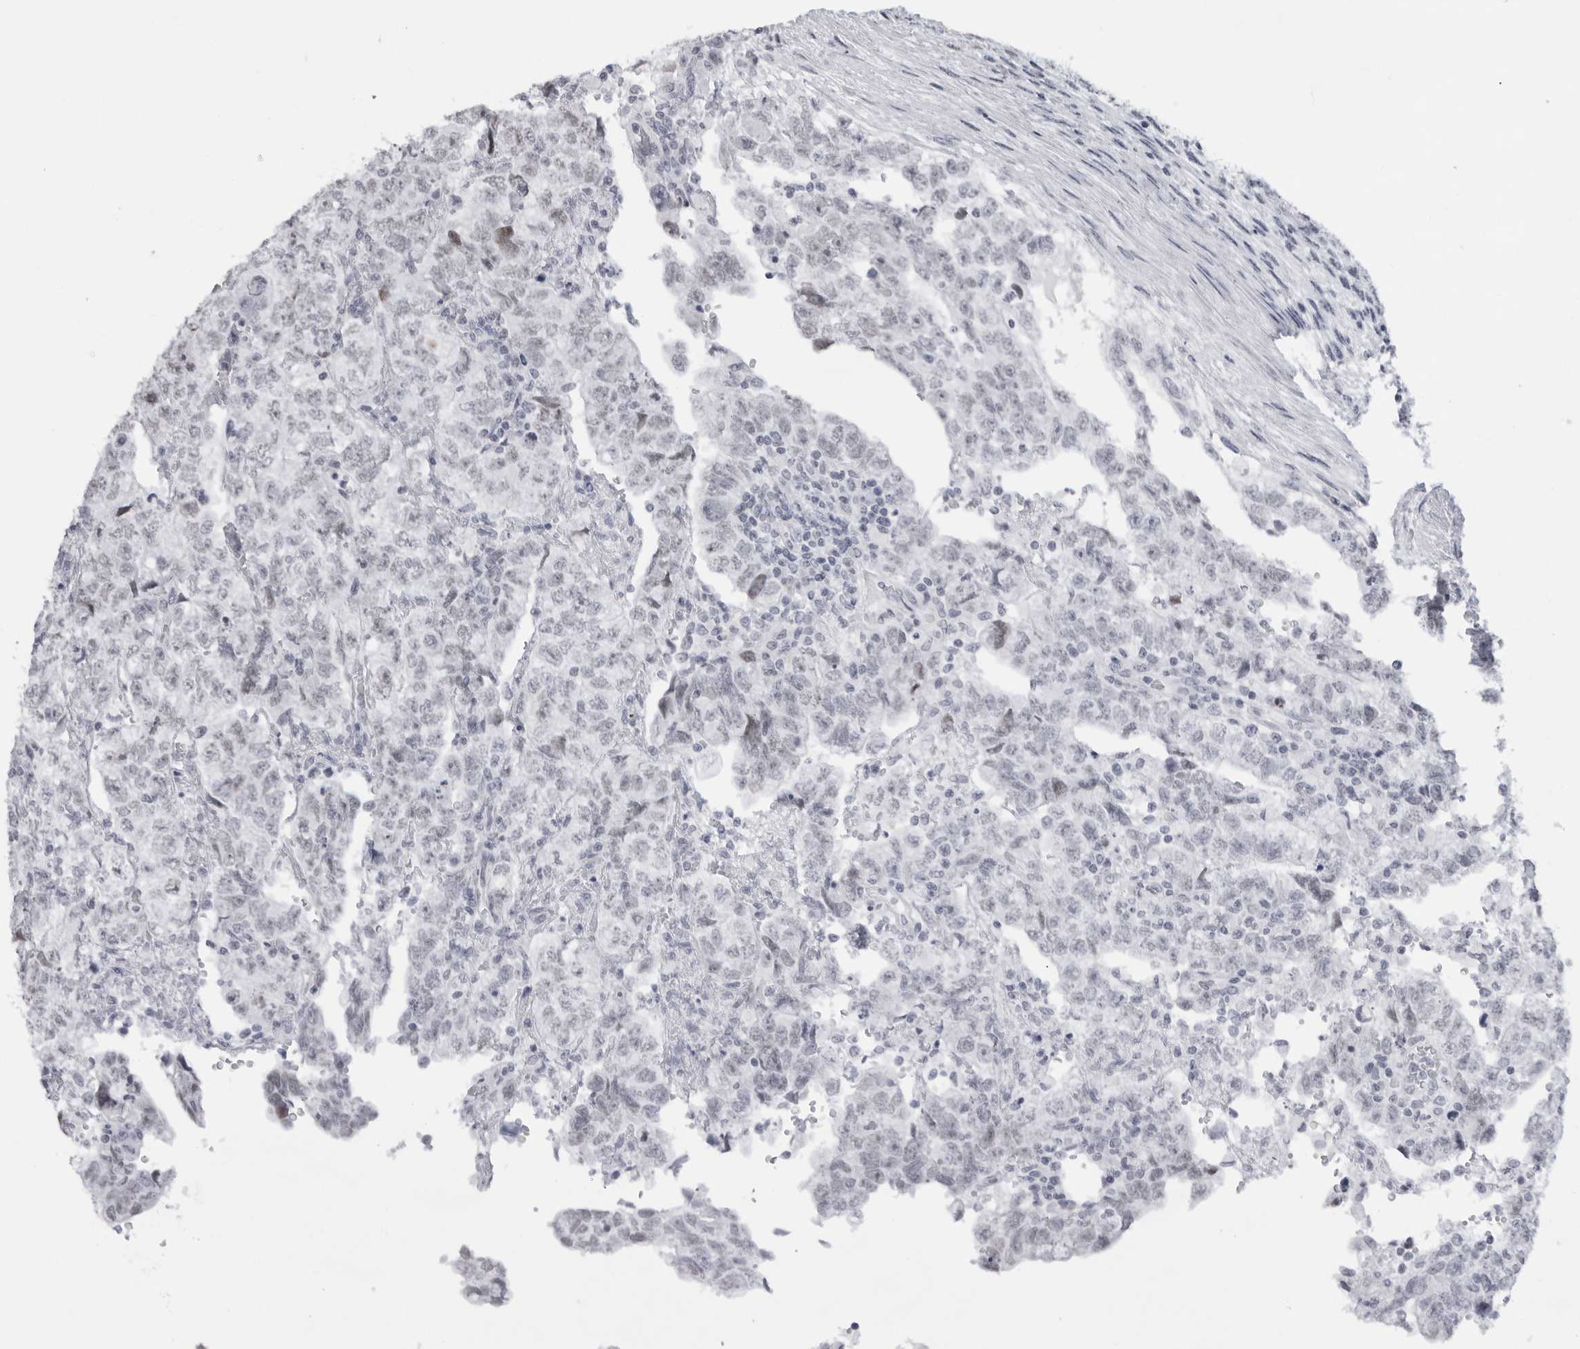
{"staining": {"intensity": "negative", "quantity": "none", "location": "none"}, "tissue": "testis cancer", "cell_type": "Tumor cells", "image_type": "cancer", "snomed": [{"axis": "morphology", "description": "Normal tissue, NOS"}, {"axis": "morphology", "description": "Carcinoma, Embryonal, NOS"}, {"axis": "topography", "description": "Testis"}], "caption": "Testis cancer (embryonal carcinoma) stained for a protein using immunohistochemistry reveals no staining tumor cells.", "gene": "KLK12", "patient": {"sex": "male", "age": 36}}